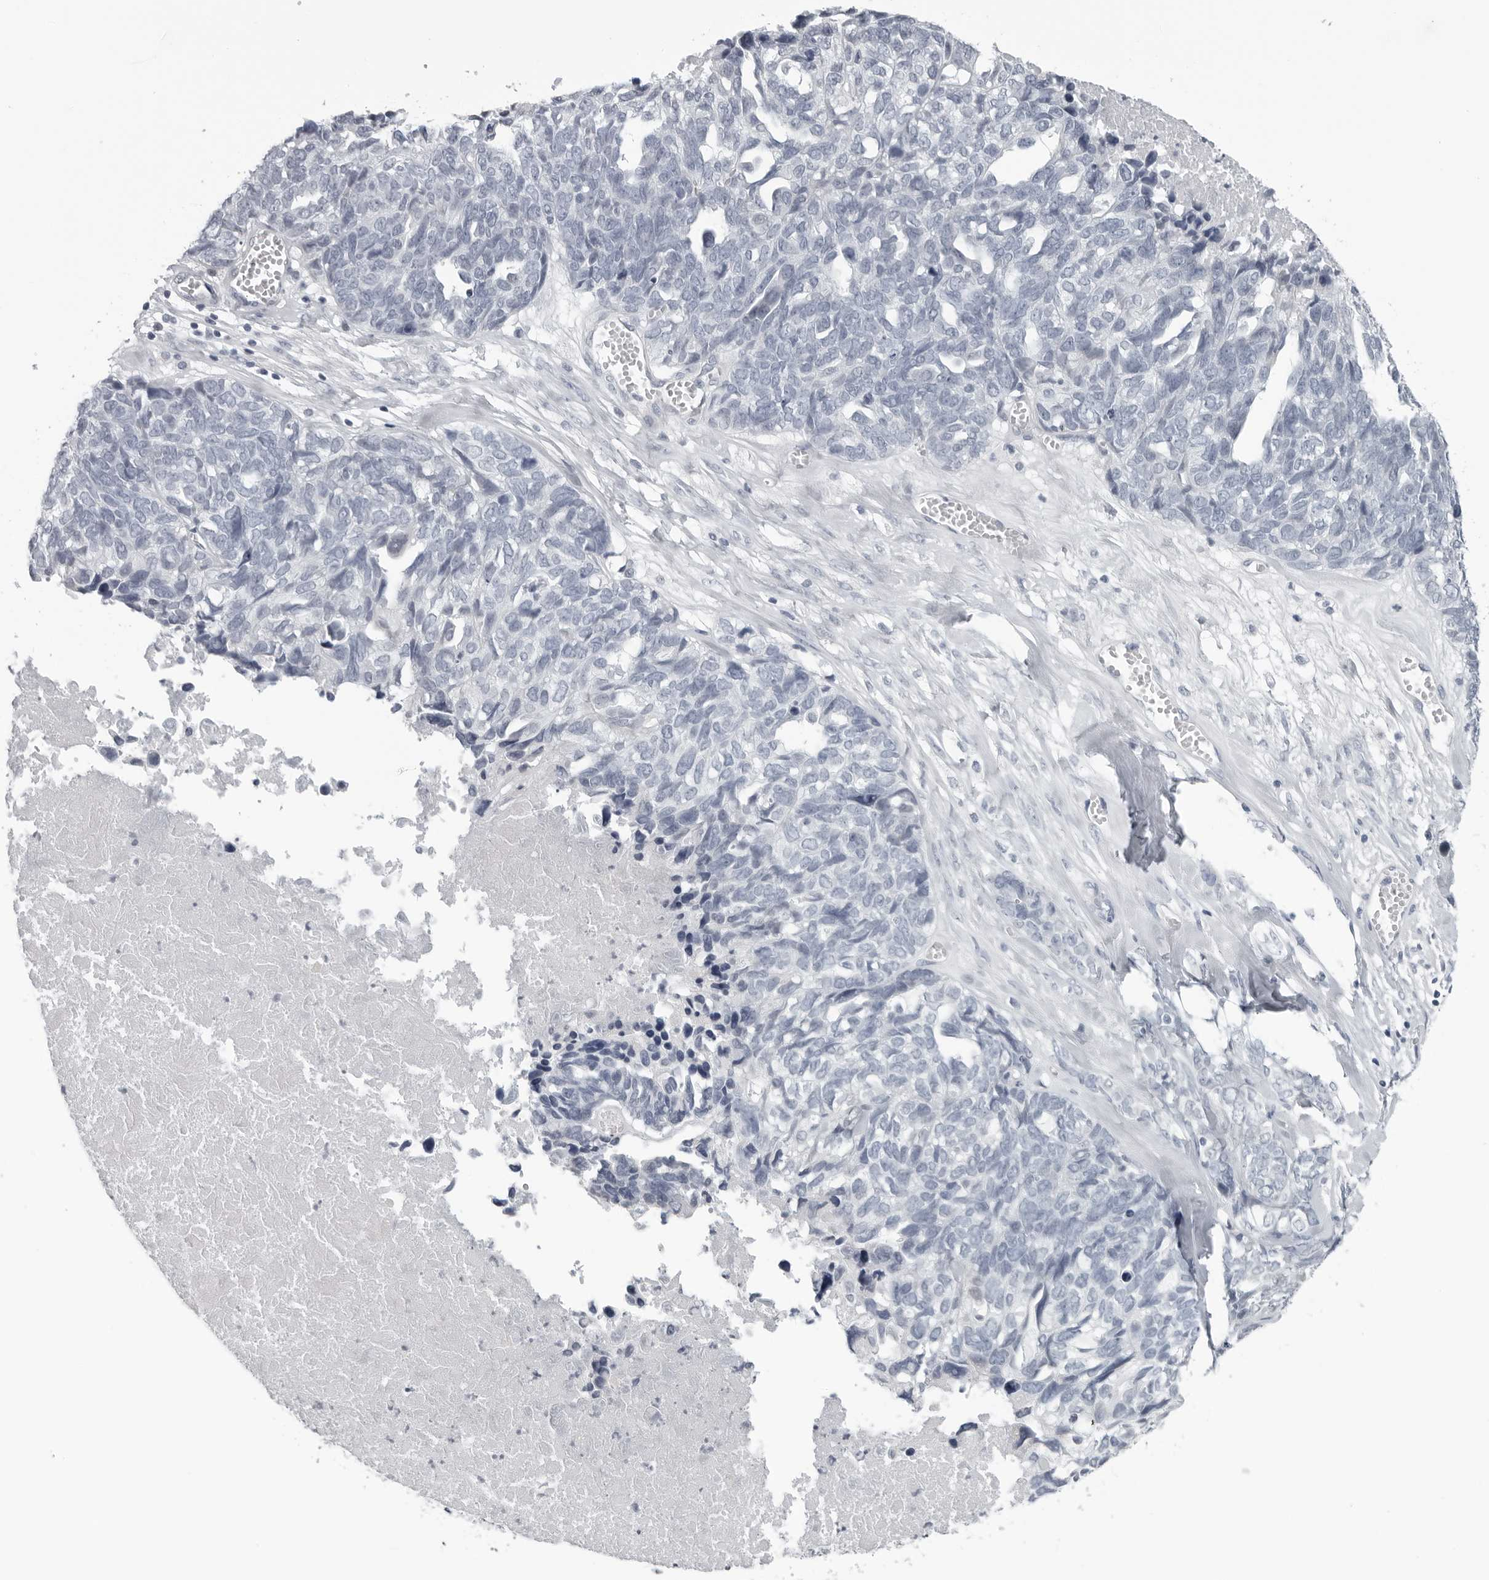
{"staining": {"intensity": "negative", "quantity": "none", "location": "none"}, "tissue": "ovarian cancer", "cell_type": "Tumor cells", "image_type": "cancer", "snomed": [{"axis": "morphology", "description": "Cystadenocarcinoma, serous, NOS"}, {"axis": "topography", "description": "Ovary"}], "caption": "Immunohistochemical staining of human ovarian cancer demonstrates no significant positivity in tumor cells.", "gene": "OPLAH", "patient": {"sex": "female", "age": 79}}